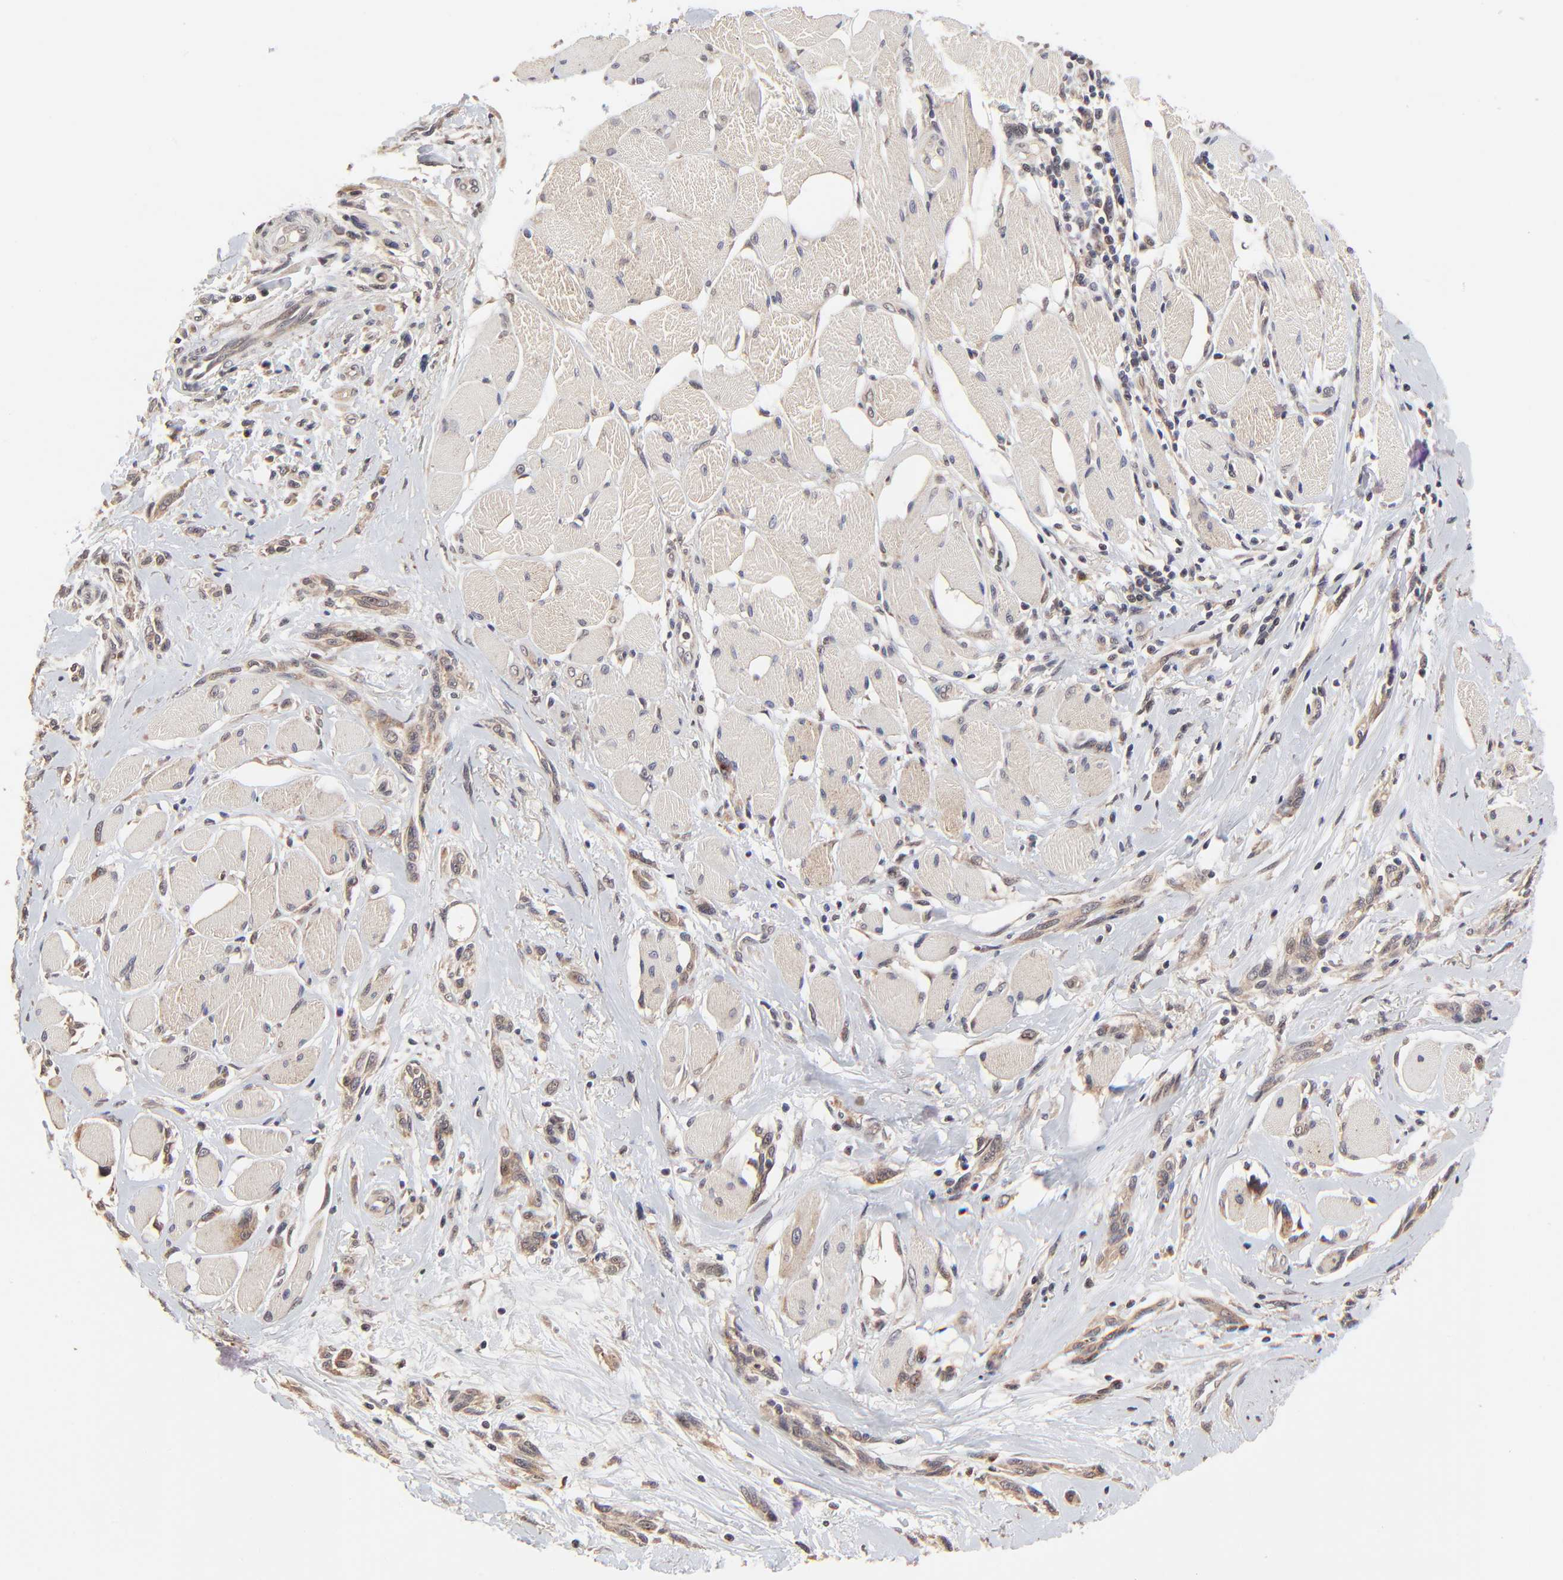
{"staining": {"intensity": "moderate", "quantity": ">75%", "location": "cytoplasmic/membranous"}, "tissue": "melanoma", "cell_type": "Tumor cells", "image_type": "cancer", "snomed": [{"axis": "morphology", "description": "Malignant melanoma, NOS"}, {"axis": "topography", "description": "Skin"}], "caption": "Immunohistochemical staining of malignant melanoma reveals medium levels of moderate cytoplasmic/membranous staining in about >75% of tumor cells.", "gene": "FRMD8", "patient": {"sex": "male", "age": 91}}